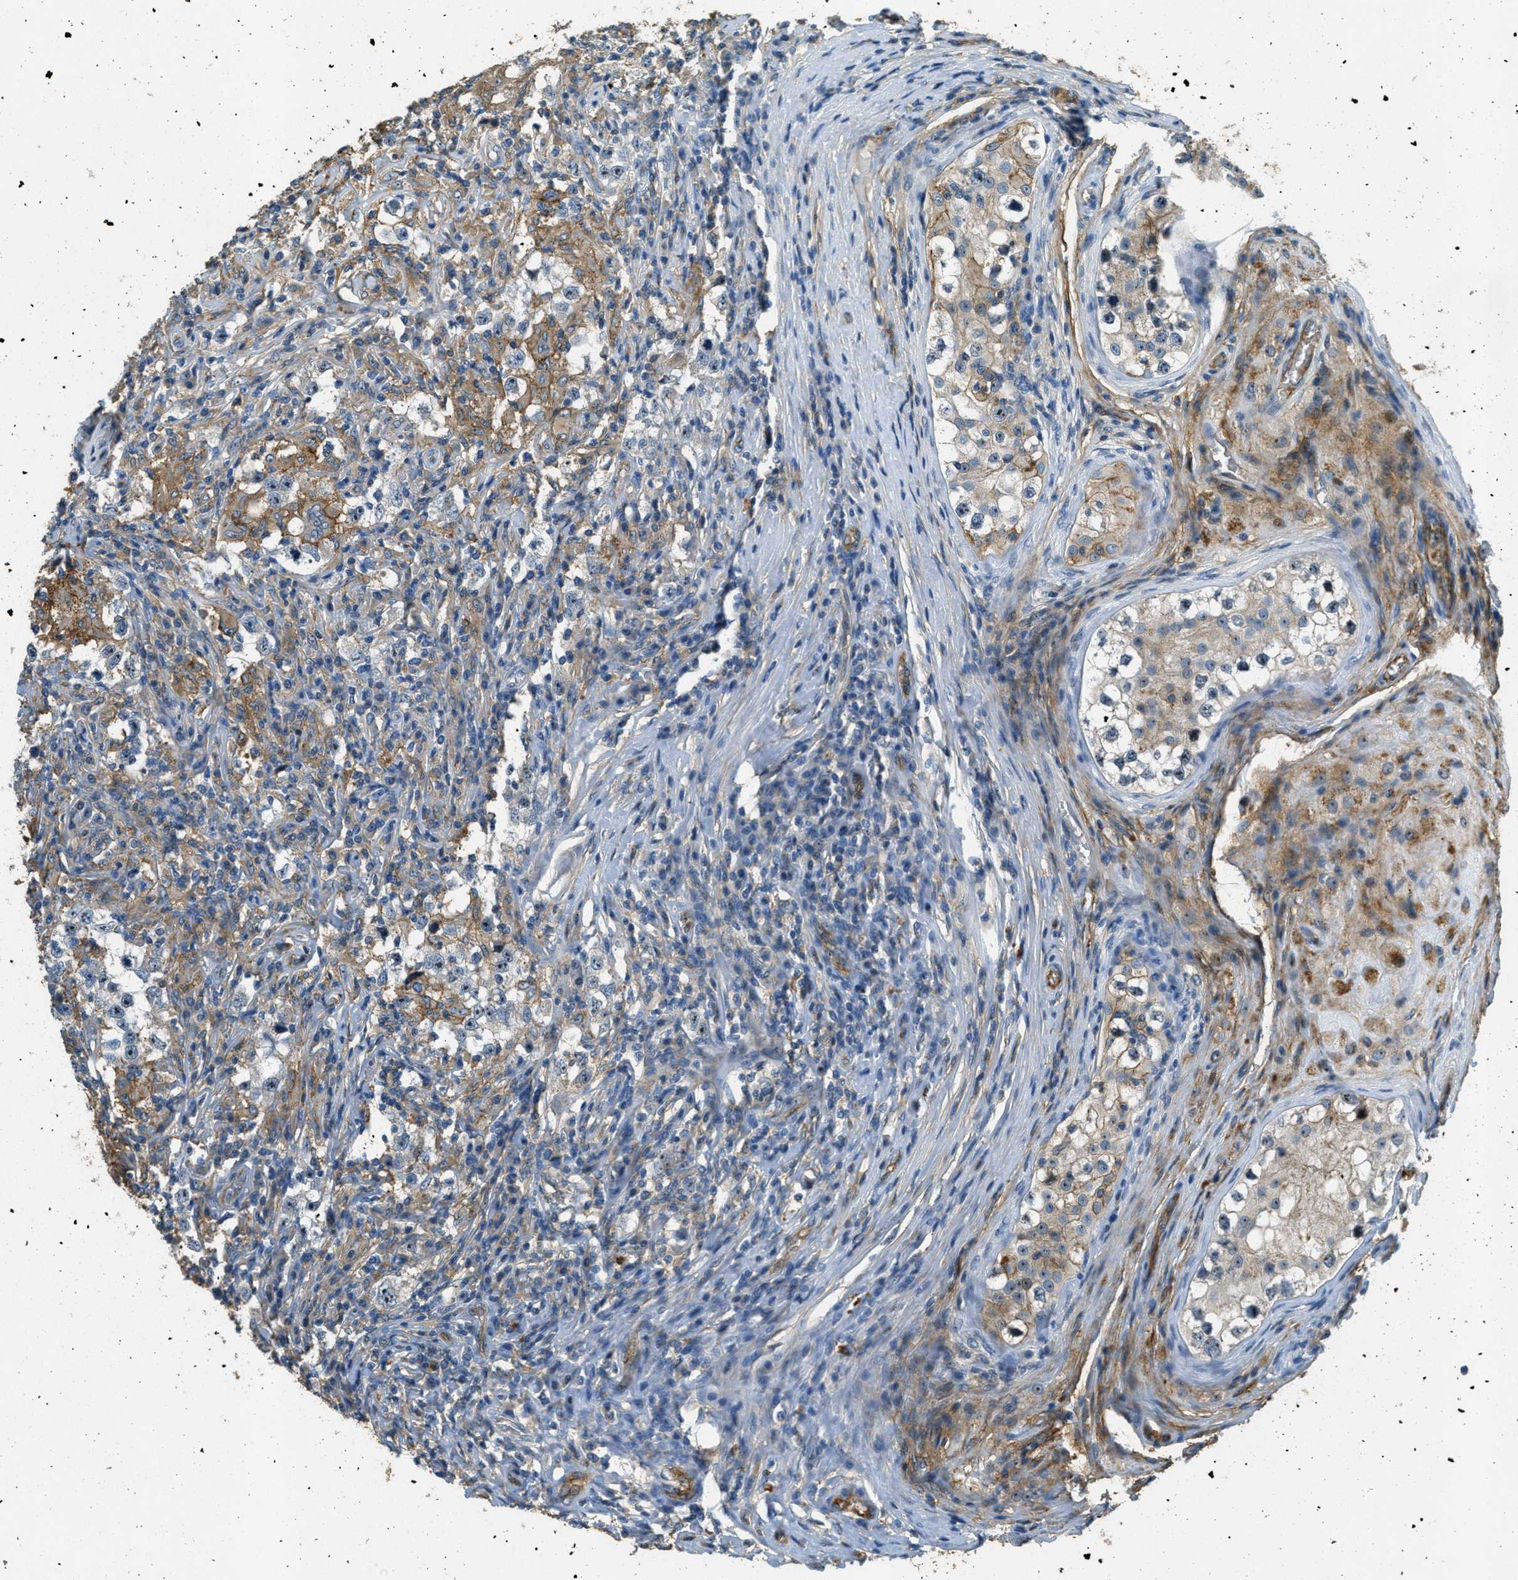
{"staining": {"intensity": "moderate", "quantity": "25%-75%", "location": "nuclear"}, "tissue": "testis cancer", "cell_type": "Tumor cells", "image_type": "cancer", "snomed": [{"axis": "morphology", "description": "Carcinoma, Embryonal, NOS"}, {"axis": "topography", "description": "Testis"}], "caption": "Human embryonal carcinoma (testis) stained for a protein (brown) shows moderate nuclear positive positivity in about 25%-75% of tumor cells.", "gene": "OSMR", "patient": {"sex": "male", "age": 21}}